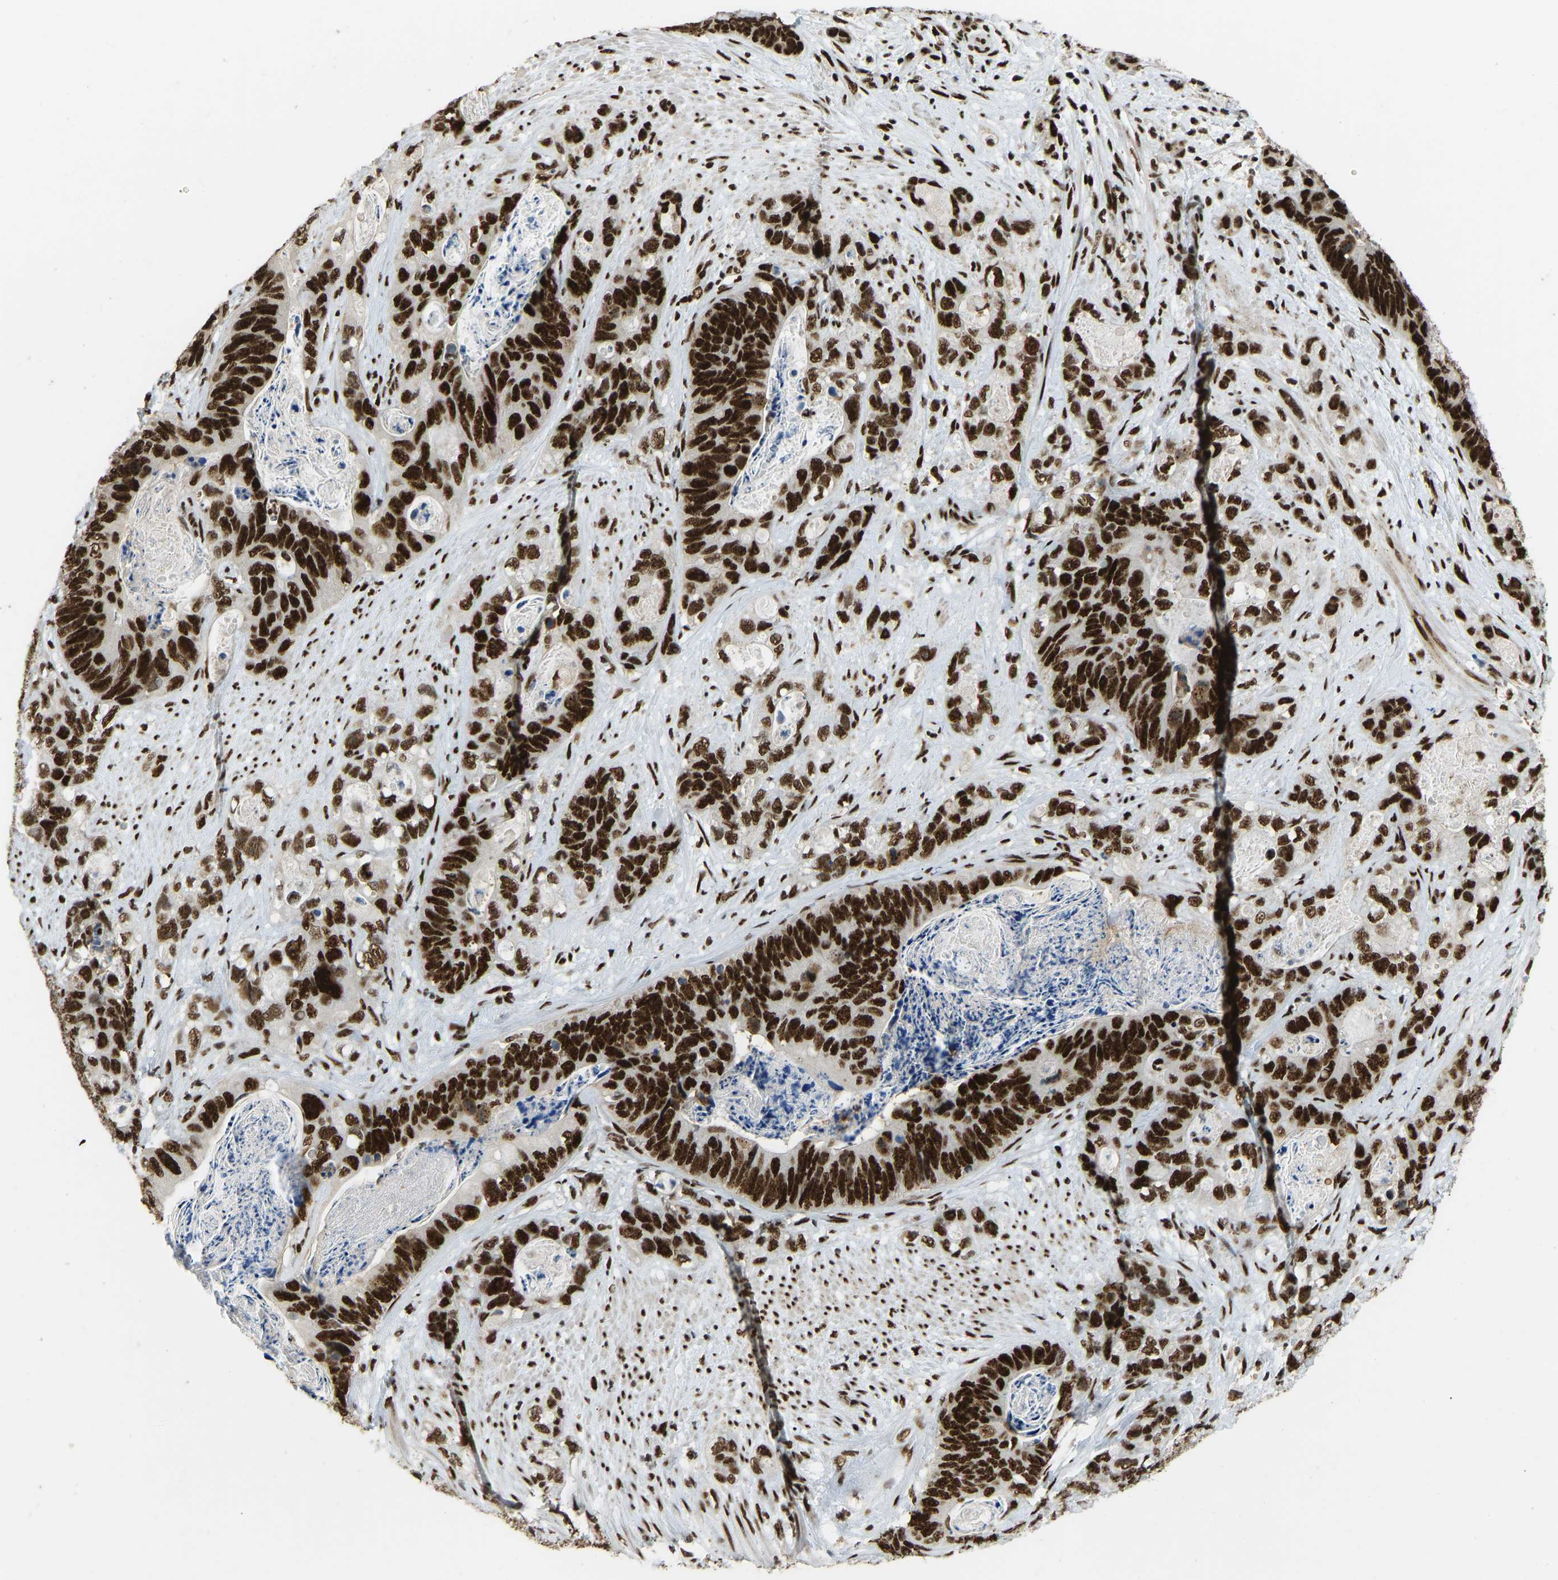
{"staining": {"intensity": "strong", "quantity": ">75%", "location": "nuclear"}, "tissue": "stomach cancer", "cell_type": "Tumor cells", "image_type": "cancer", "snomed": [{"axis": "morphology", "description": "Normal tissue, NOS"}, {"axis": "morphology", "description": "Adenocarcinoma, NOS"}, {"axis": "topography", "description": "Stomach"}], "caption": "IHC image of neoplastic tissue: adenocarcinoma (stomach) stained using IHC displays high levels of strong protein expression localized specifically in the nuclear of tumor cells, appearing as a nuclear brown color.", "gene": "FOXK1", "patient": {"sex": "female", "age": 89}}